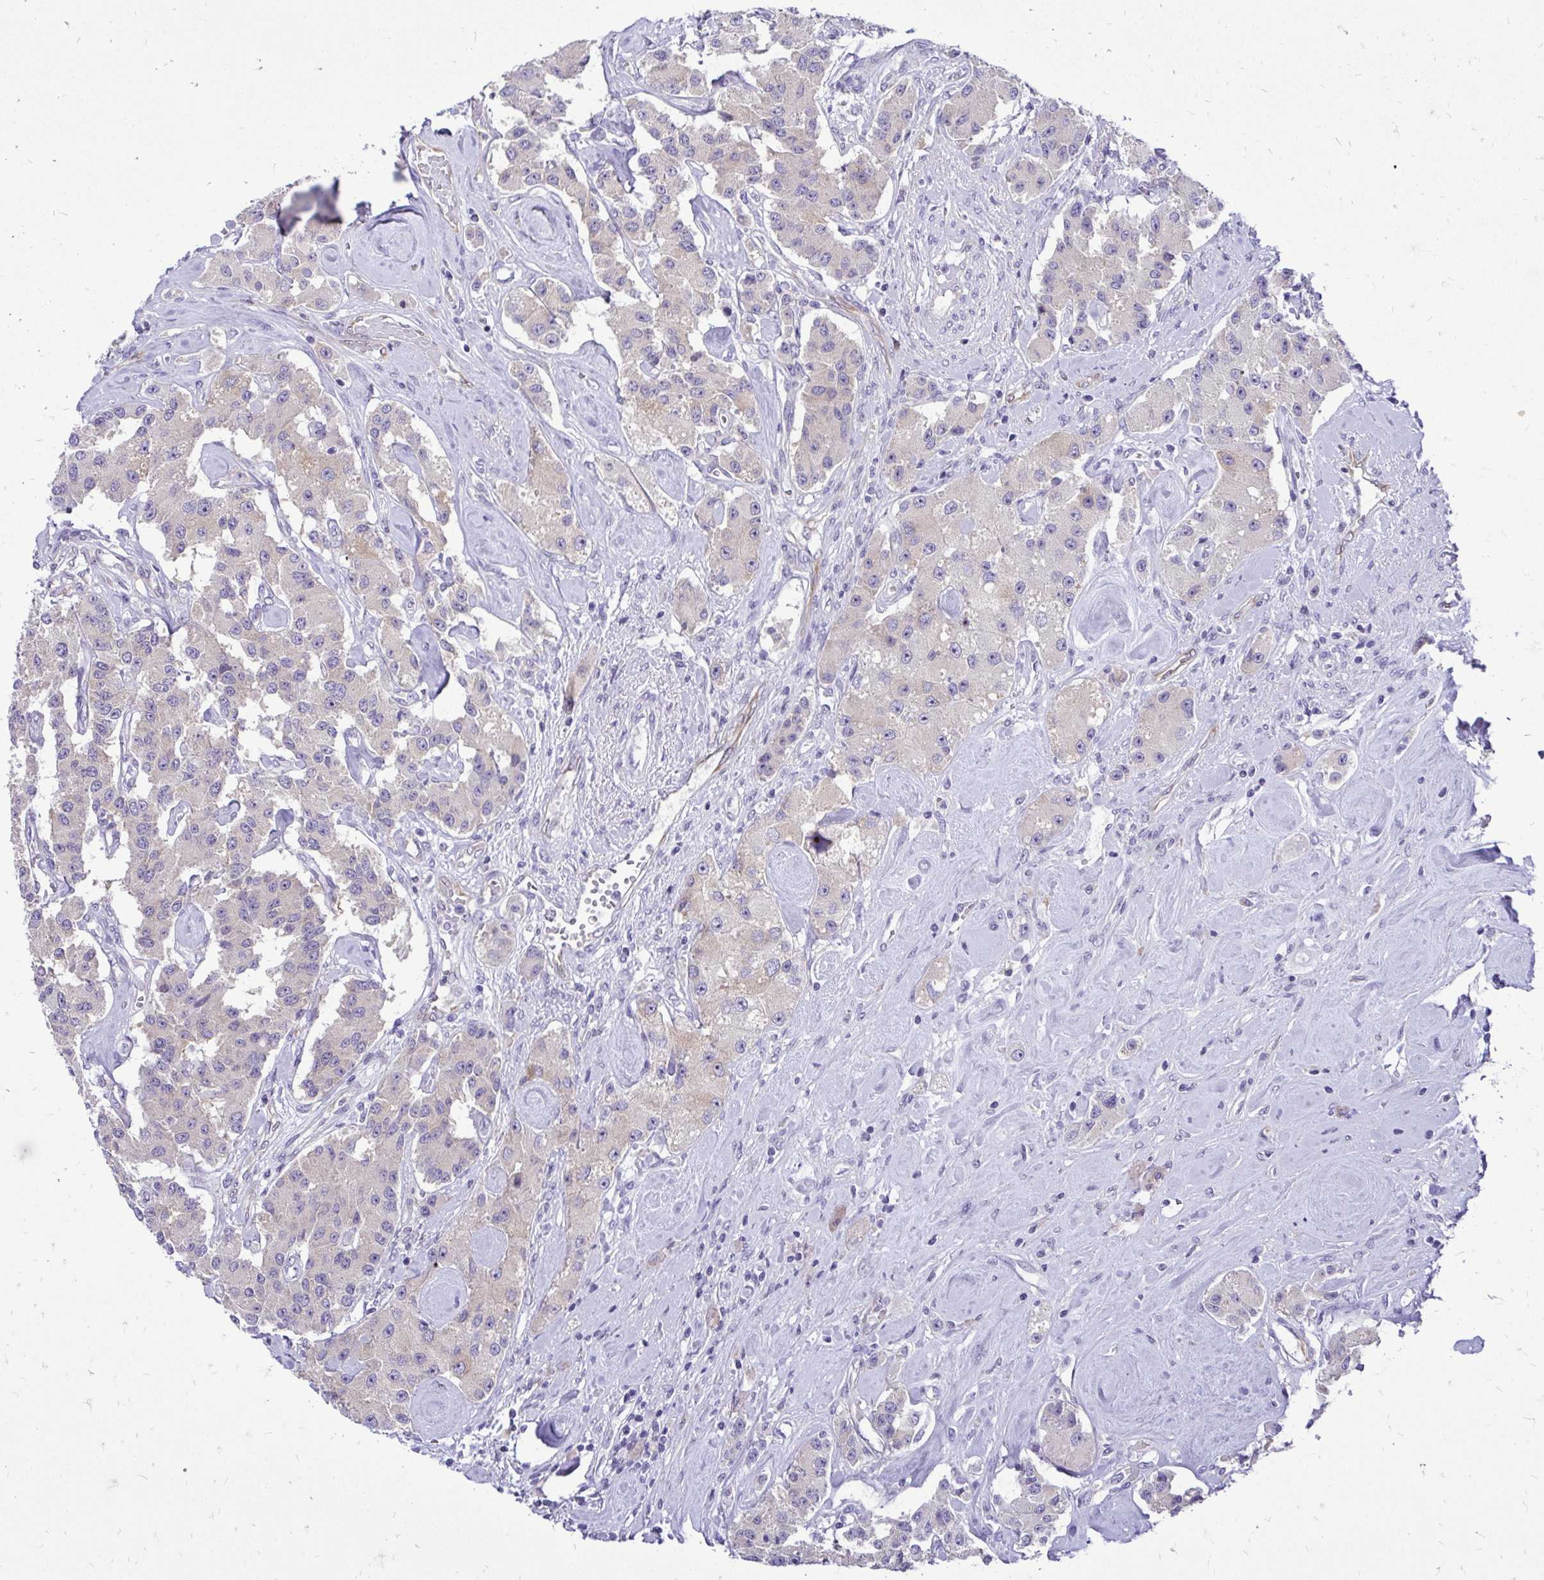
{"staining": {"intensity": "negative", "quantity": "none", "location": "none"}, "tissue": "carcinoid", "cell_type": "Tumor cells", "image_type": "cancer", "snomed": [{"axis": "morphology", "description": "Carcinoid, malignant, NOS"}, {"axis": "topography", "description": "Pancreas"}], "caption": "This histopathology image is of malignant carcinoid stained with immunohistochemistry to label a protein in brown with the nuclei are counter-stained blue. There is no expression in tumor cells.", "gene": "NIFK", "patient": {"sex": "male", "age": 41}}